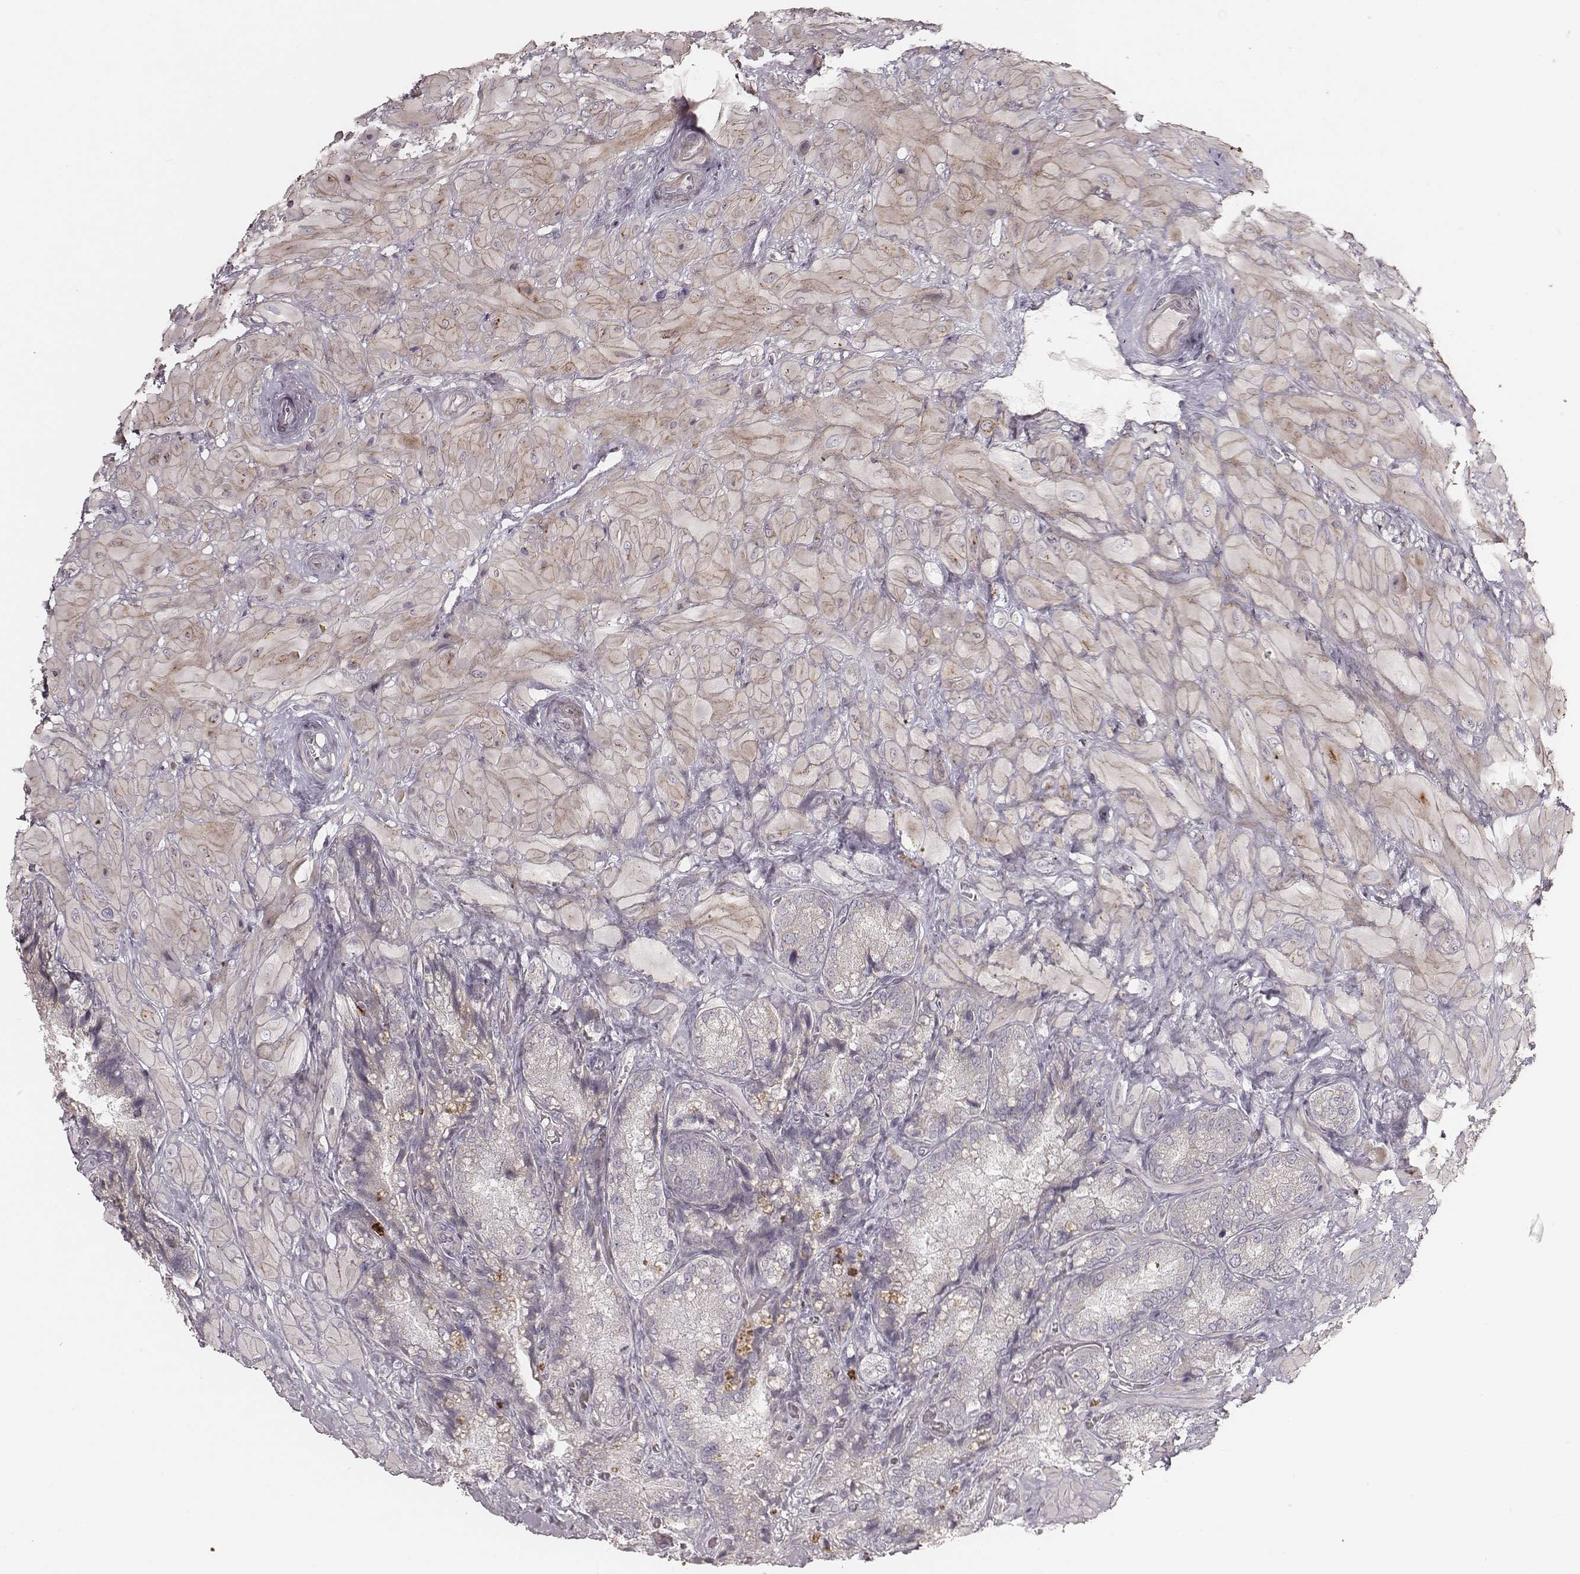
{"staining": {"intensity": "negative", "quantity": "none", "location": "none"}, "tissue": "seminal vesicle", "cell_type": "Glandular cells", "image_type": "normal", "snomed": [{"axis": "morphology", "description": "Normal tissue, NOS"}, {"axis": "topography", "description": "Seminal veicle"}], "caption": "This image is of normal seminal vesicle stained with immunohistochemistry (IHC) to label a protein in brown with the nuclei are counter-stained blue. There is no expression in glandular cells.", "gene": "ABCA7", "patient": {"sex": "male", "age": 57}}